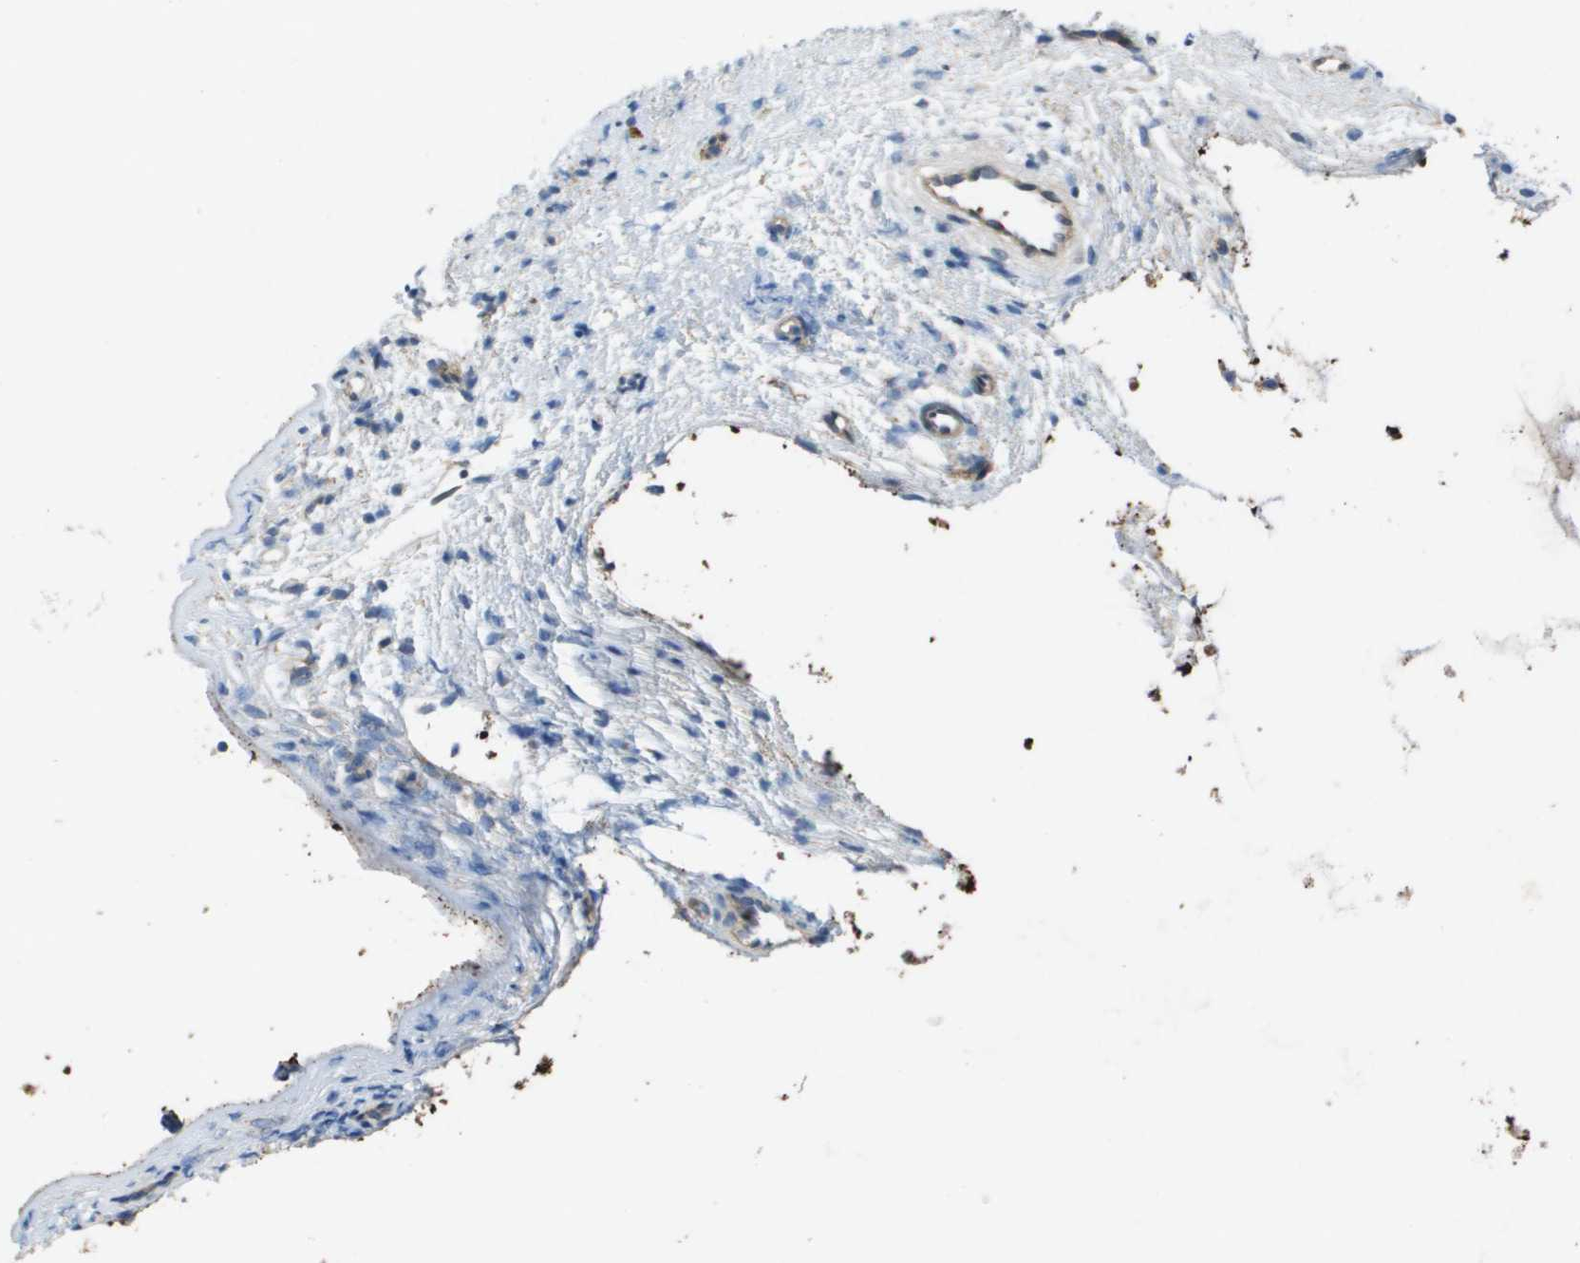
{"staining": {"intensity": "moderate", "quantity": ">75%", "location": "cytoplasmic/membranous"}, "tissue": "nasopharynx", "cell_type": "Respiratory epithelial cells", "image_type": "normal", "snomed": [{"axis": "morphology", "description": "Normal tissue, NOS"}, {"axis": "topography", "description": "Nasopharynx"}], "caption": "Nasopharynx was stained to show a protein in brown. There is medium levels of moderate cytoplasmic/membranous positivity in about >75% of respiratory epithelial cells. The protein is shown in brown color, while the nuclei are stained blue.", "gene": "PALD1", "patient": {"sex": "male", "age": 21}}